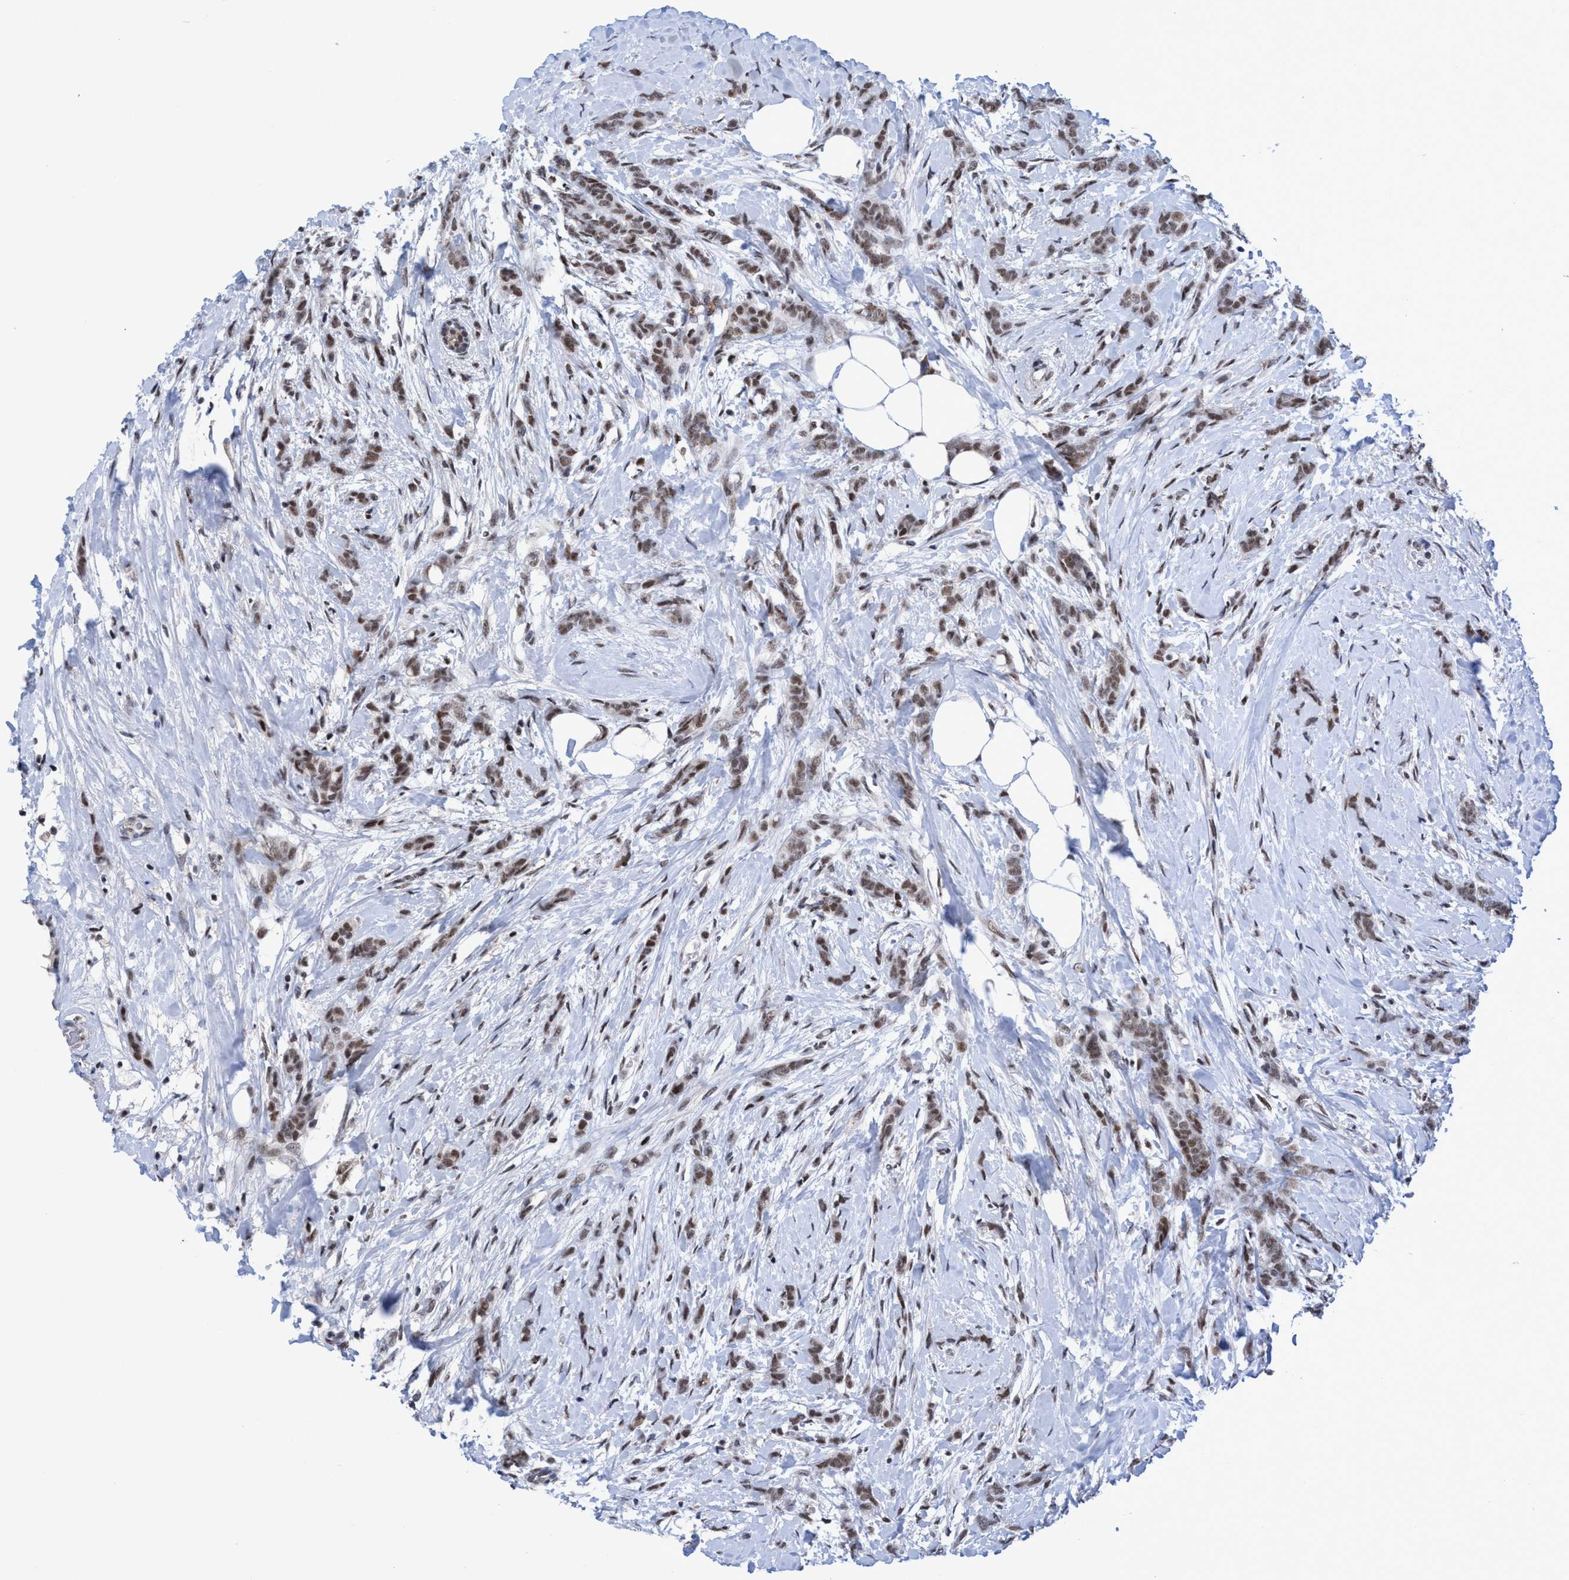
{"staining": {"intensity": "moderate", "quantity": ">75%", "location": "nuclear"}, "tissue": "breast cancer", "cell_type": "Tumor cells", "image_type": "cancer", "snomed": [{"axis": "morphology", "description": "Lobular carcinoma, in situ"}, {"axis": "morphology", "description": "Lobular carcinoma"}, {"axis": "topography", "description": "Breast"}], "caption": "This image displays breast cancer stained with IHC to label a protein in brown. The nuclear of tumor cells show moderate positivity for the protein. Nuclei are counter-stained blue.", "gene": "C9orf78", "patient": {"sex": "female", "age": 41}}